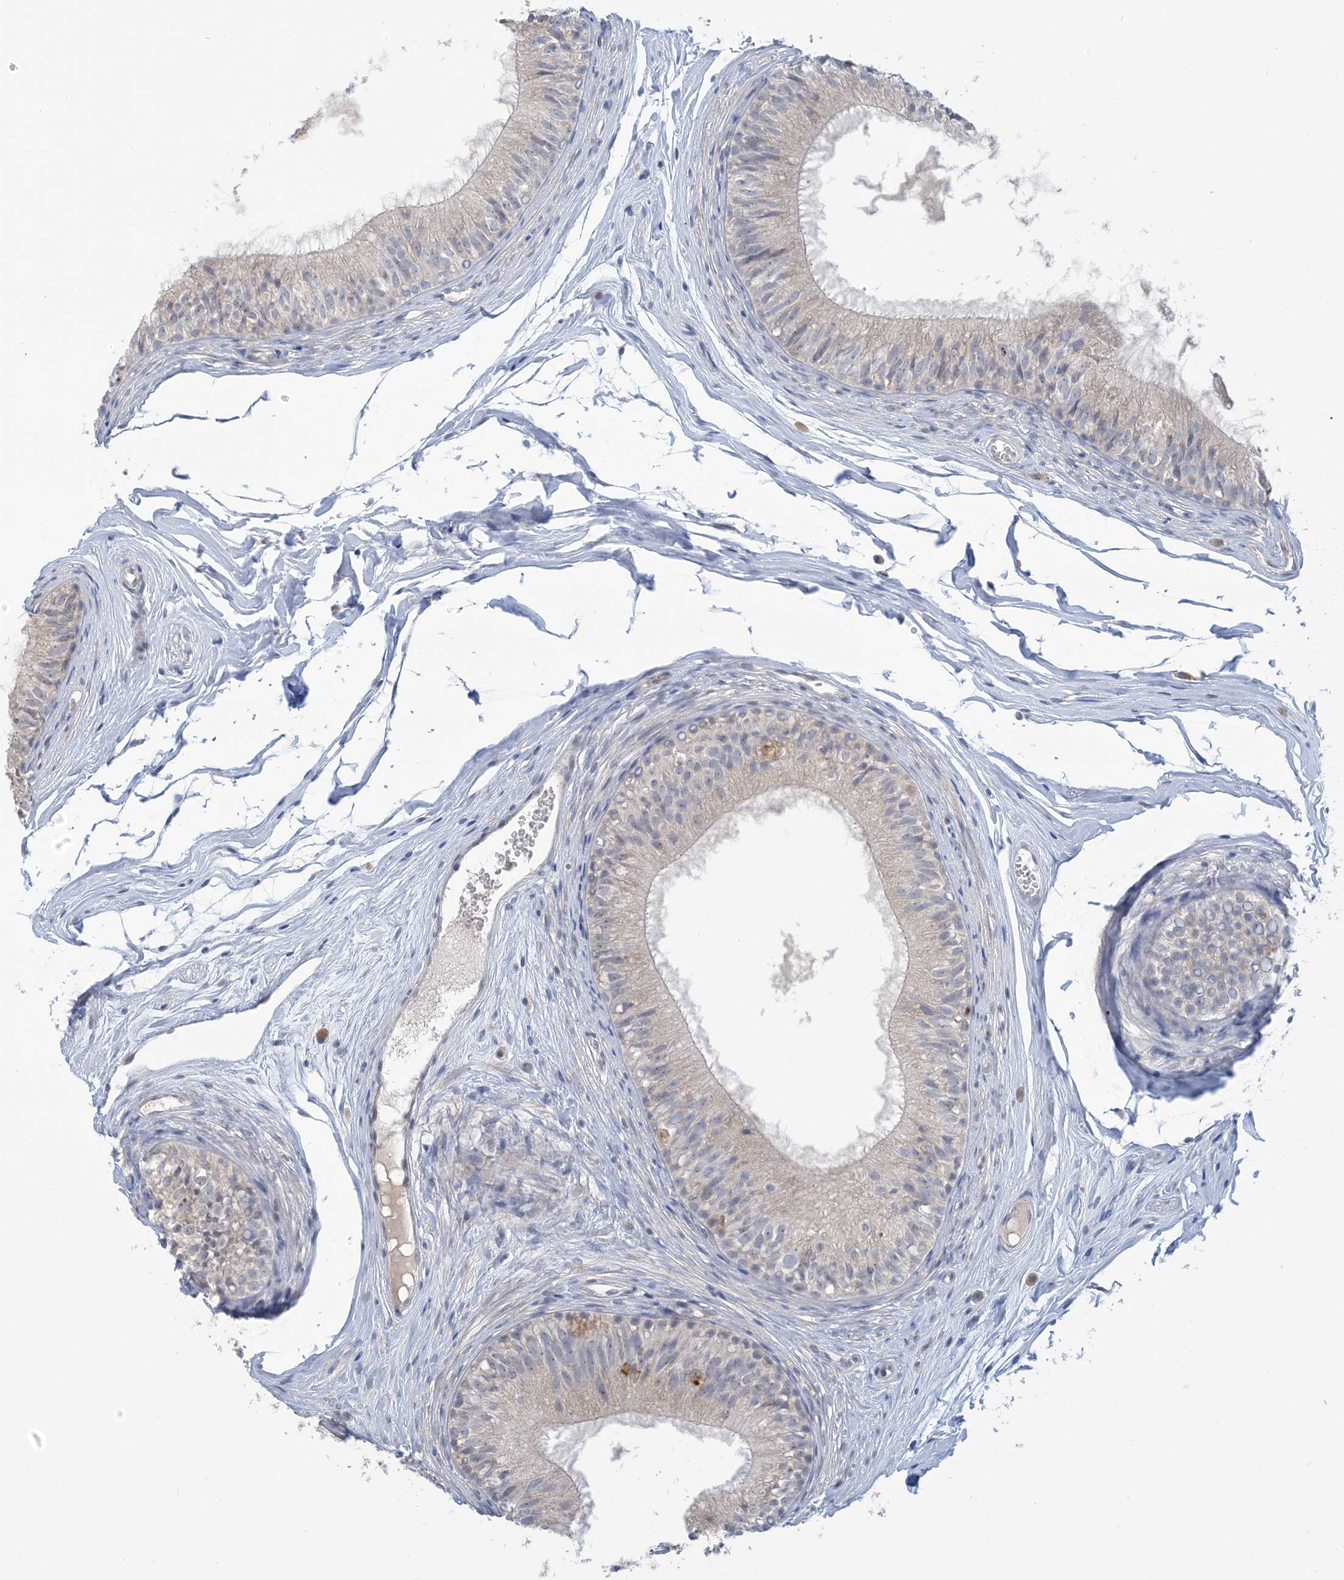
{"staining": {"intensity": "negative", "quantity": "none", "location": "none"}, "tissue": "epididymis", "cell_type": "Glandular cells", "image_type": "normal", "snomed": [{"axis": "morphology", "description": "Normal tissue, NOS"}, {"axis": "morphology", "description": "Seminoma in situ"}, {"axis": "topography", "description": "Testis"}, {"axis": "topography", "description": "Epididymis"}], "caption": "There is no significant staining in glandular cells of epididymis. Nuclei are stained in blue.", "gene": "TTYH1", "patient": {"sex": "male", "age": 28}}